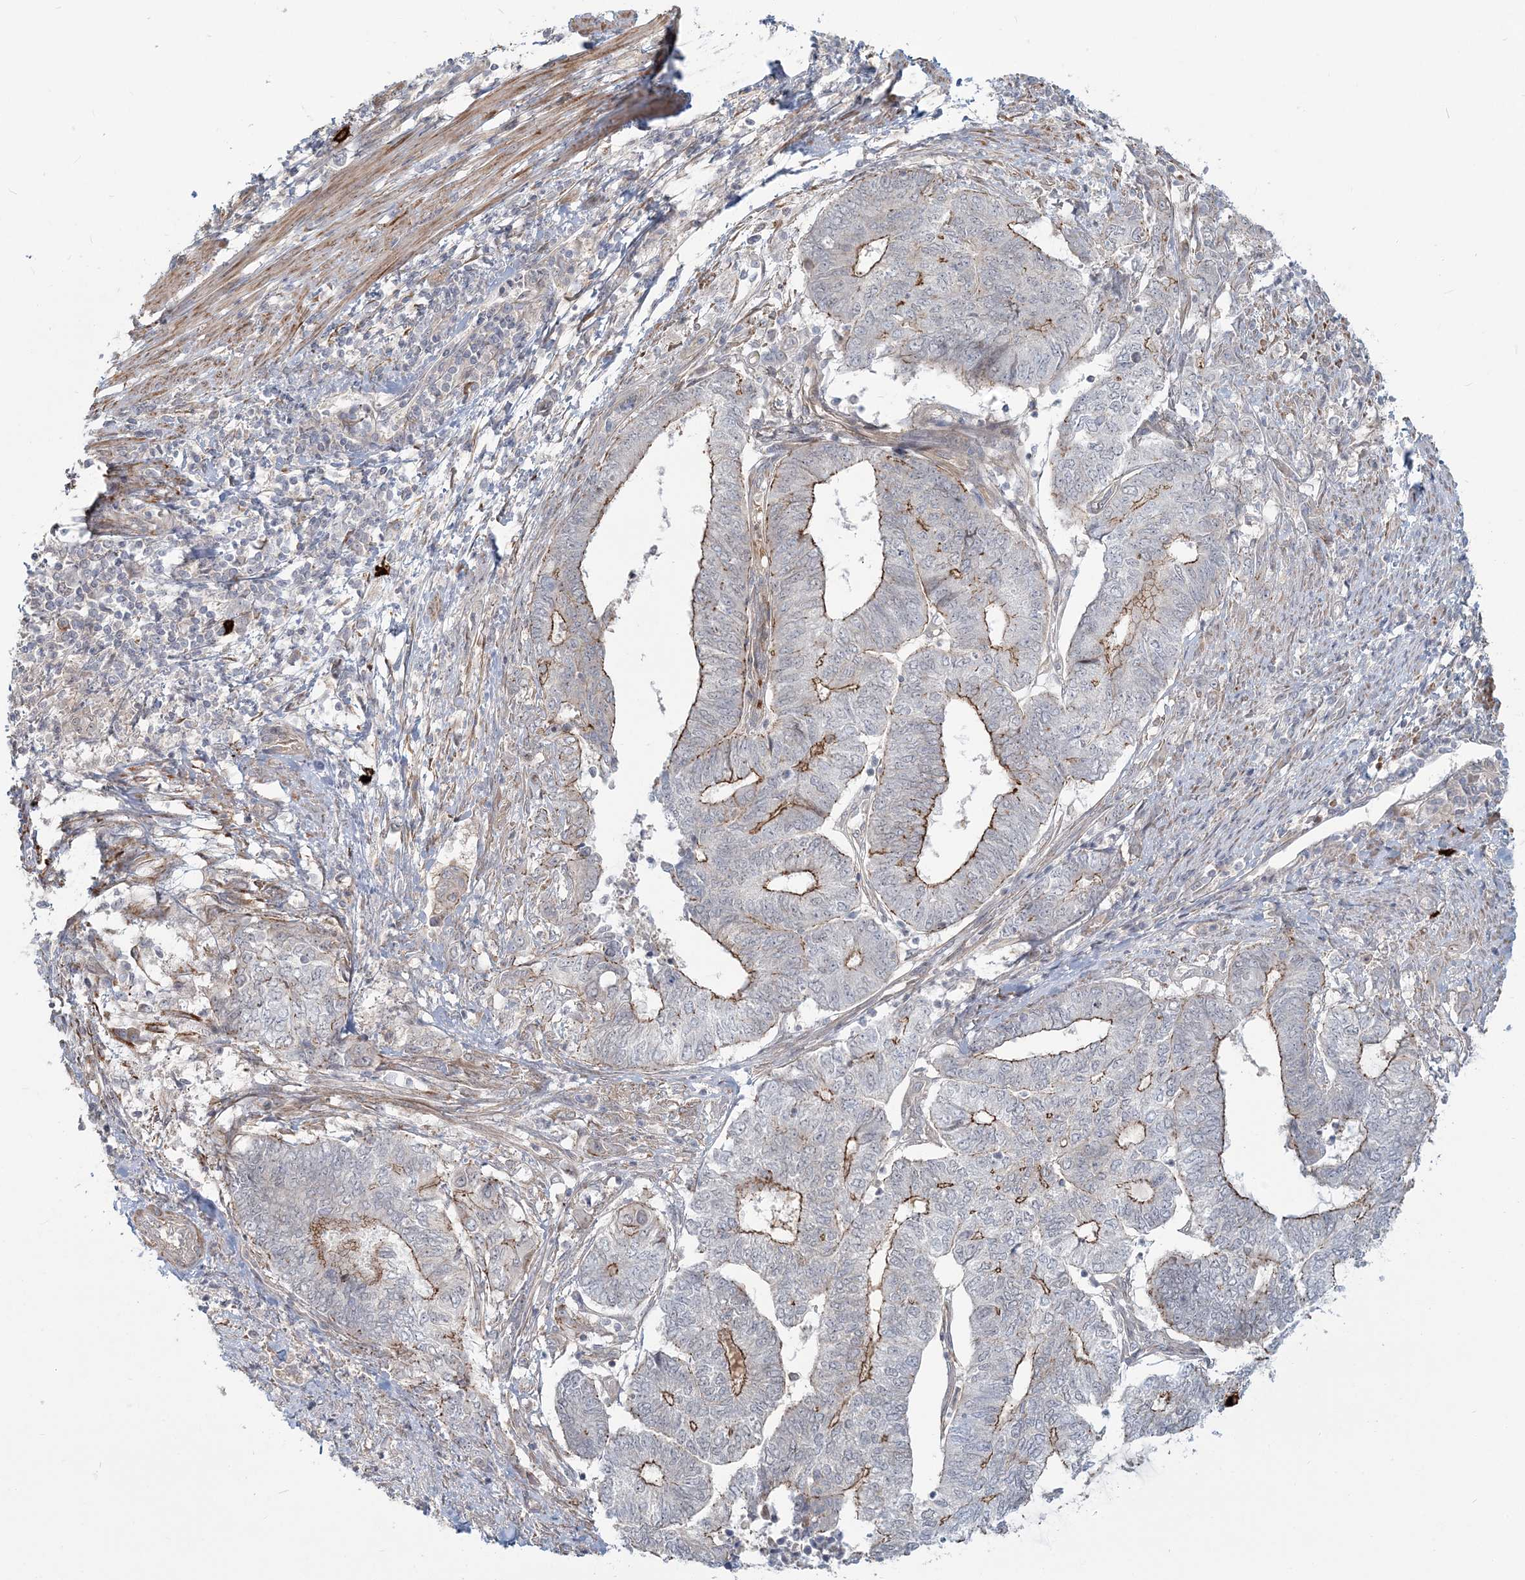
{"staining": {"intensity": "moderate", "quantity": "25%-75%", "location": "cytoplasmic/membranous"}, "tissue": "endometrial cancer", "cell_type": "Tumor cells", "image_type": "cancer", "snomed": [{"axis": "morphology", "description": "Adenocarcinoma, NOS"}, {"axis": "topography", "description": "Uterus"}, {"axis": "topography", "description": "Endometrium"}], "caption": "Endometrial cancer tissue shows moderate cytoplasmic/membranous positivity in approximately 25%-75% of tumor cells, visualized by immunohistochemistry.", "gene": "SH3PXD2A", "patient": {"sex": "female", "age": 70}}